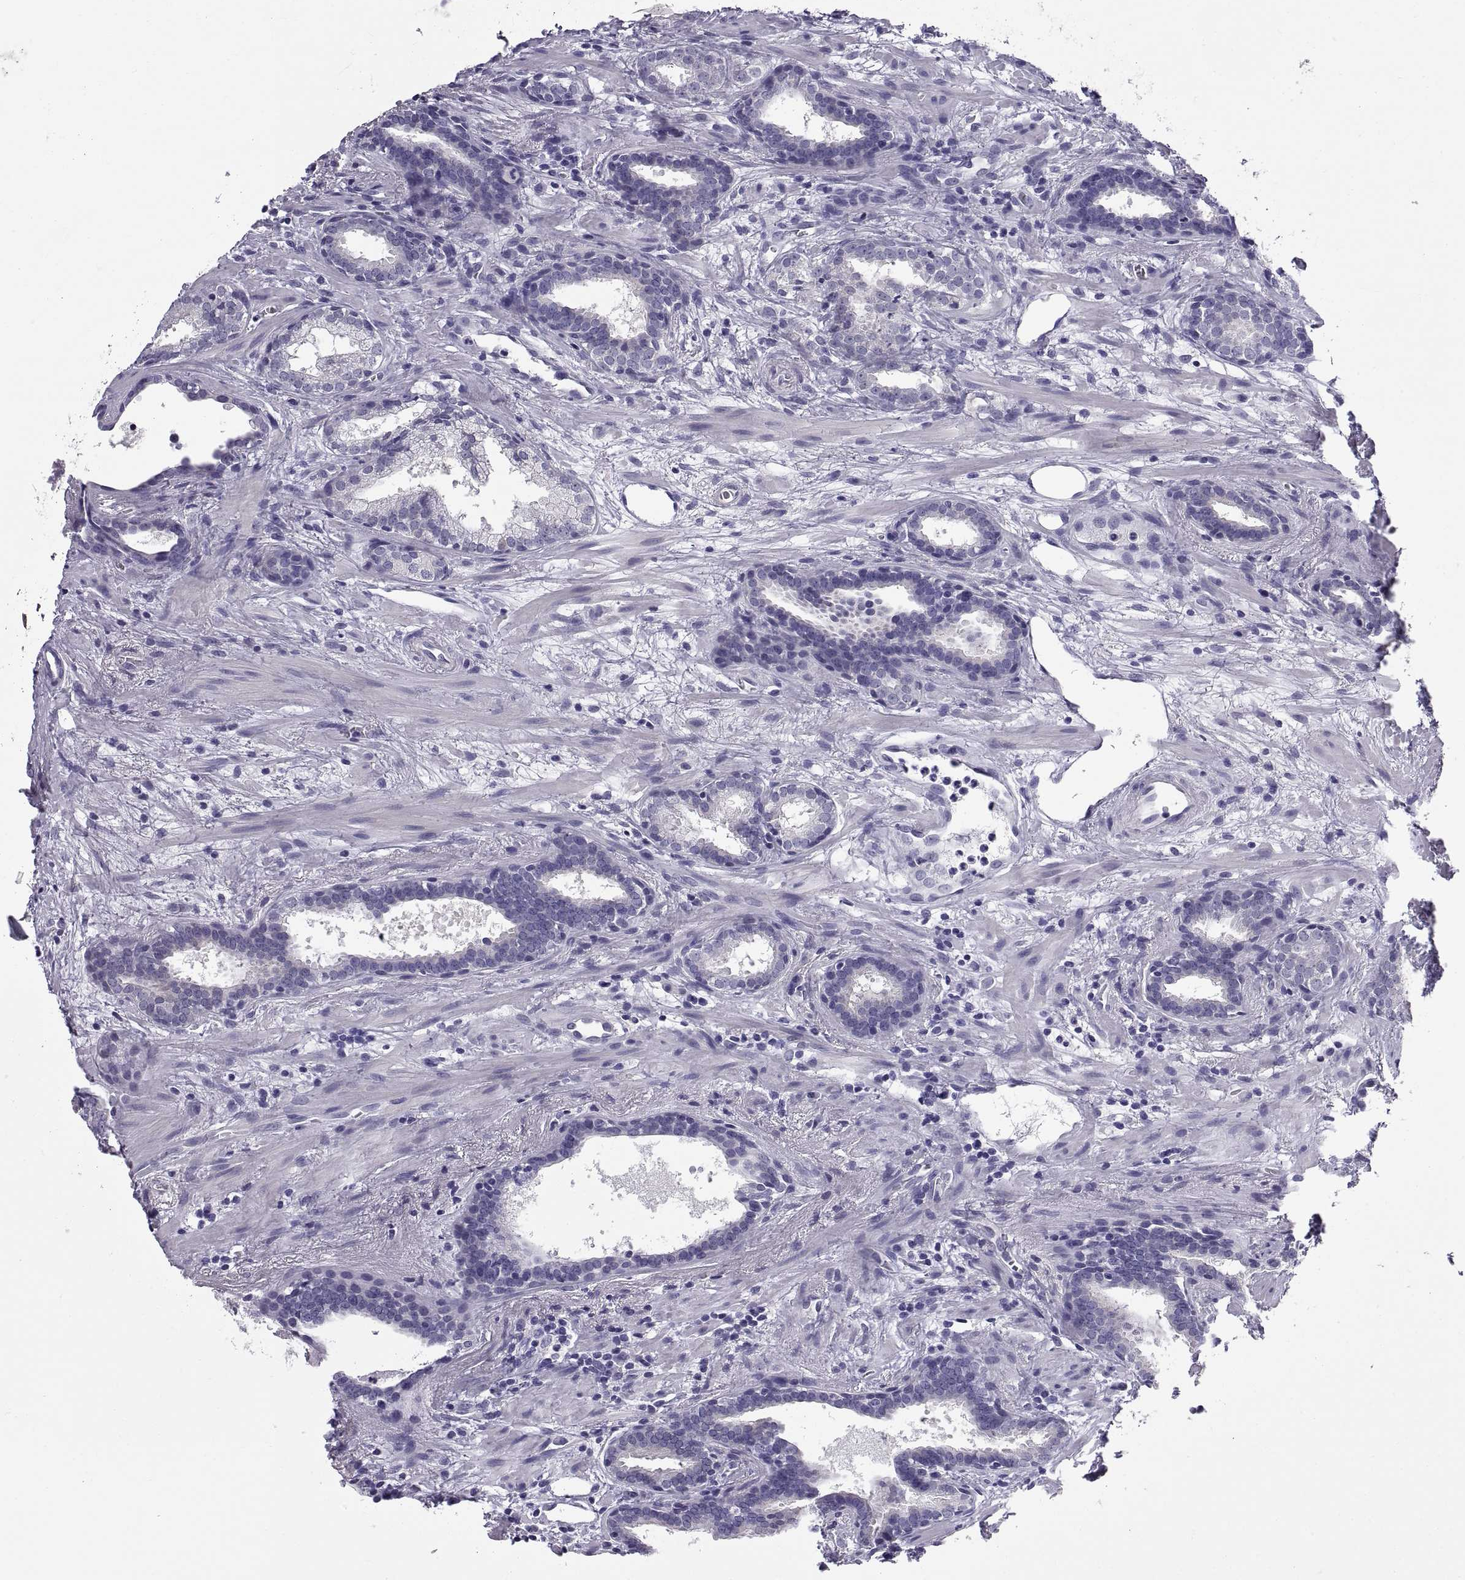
{"staining": {"intensity": "negative", "quantity": "none", "location": "none"}, "tissue": "prostate cancer", "cell_type": "Tumor cells", "image_type": "cancer", "snomed": [{"axis": "morphology", "description": "Adenocarcinoma, NOS"}, {"axis": "topography", "description": "Prostate"}], "caption": "The image reveals no significant positivity in tumor cells of prostate cancer.", "gene": "SPDYE1", "patient": {"sex": "male", "age": 66}}